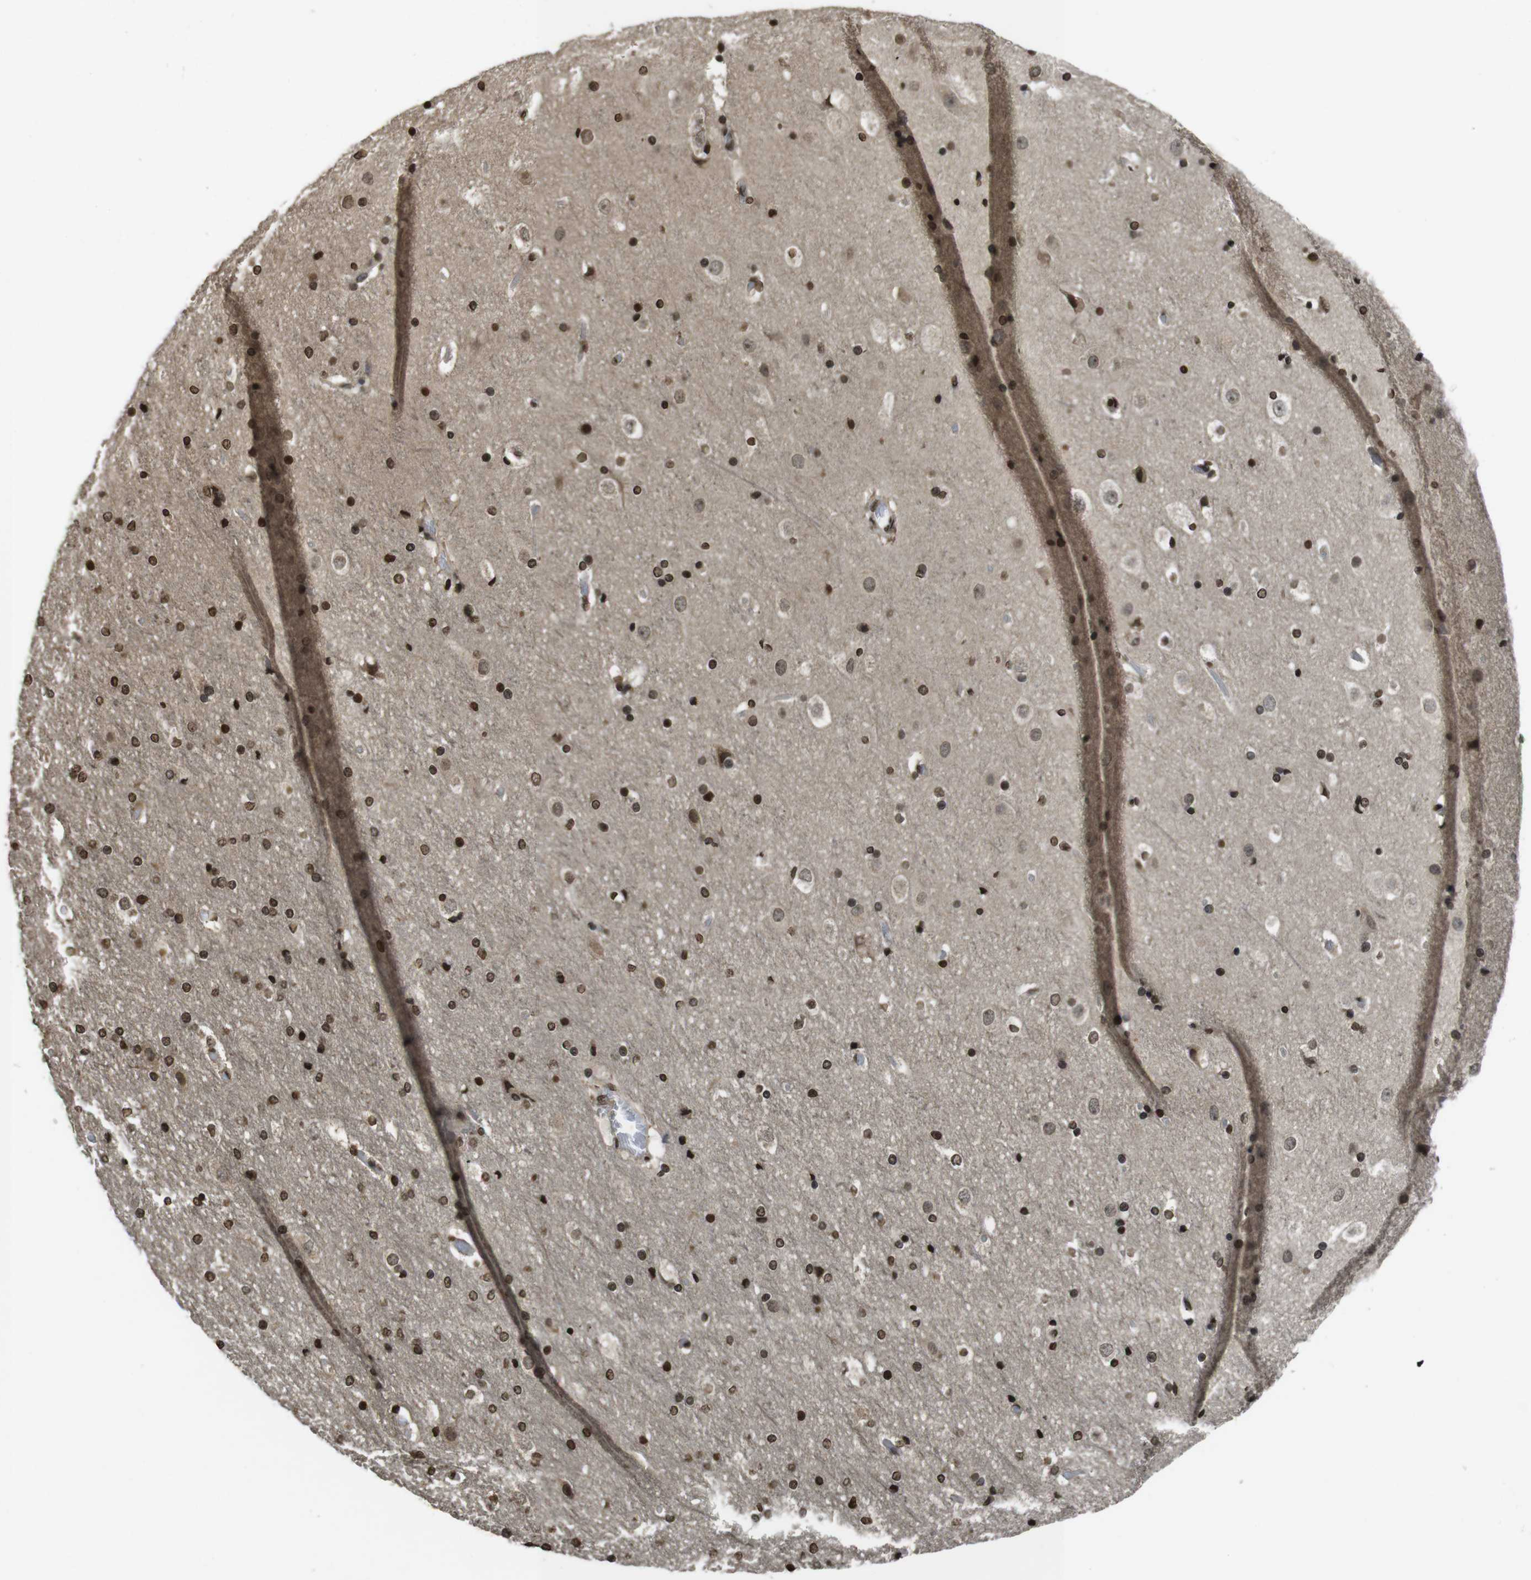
{"staining": {"intensity": "negative", "quantity": "none", "location": "none"}, "tissue": "cerebral cortex", "cell_type": "Endothelial cells", "image_type": "normal", "snomed": [{"axis": "morphology", "description": "Normal tissue, NOS"}, {"axis": "topography", "description": "Cerebral cortex"}], "caption": "Human cerebral cortex stained for a protein using immunohistochemistry displays no staining in endothelial cells.", "gene": "MAF", "patient": {"sex": "male", "age": 57}}